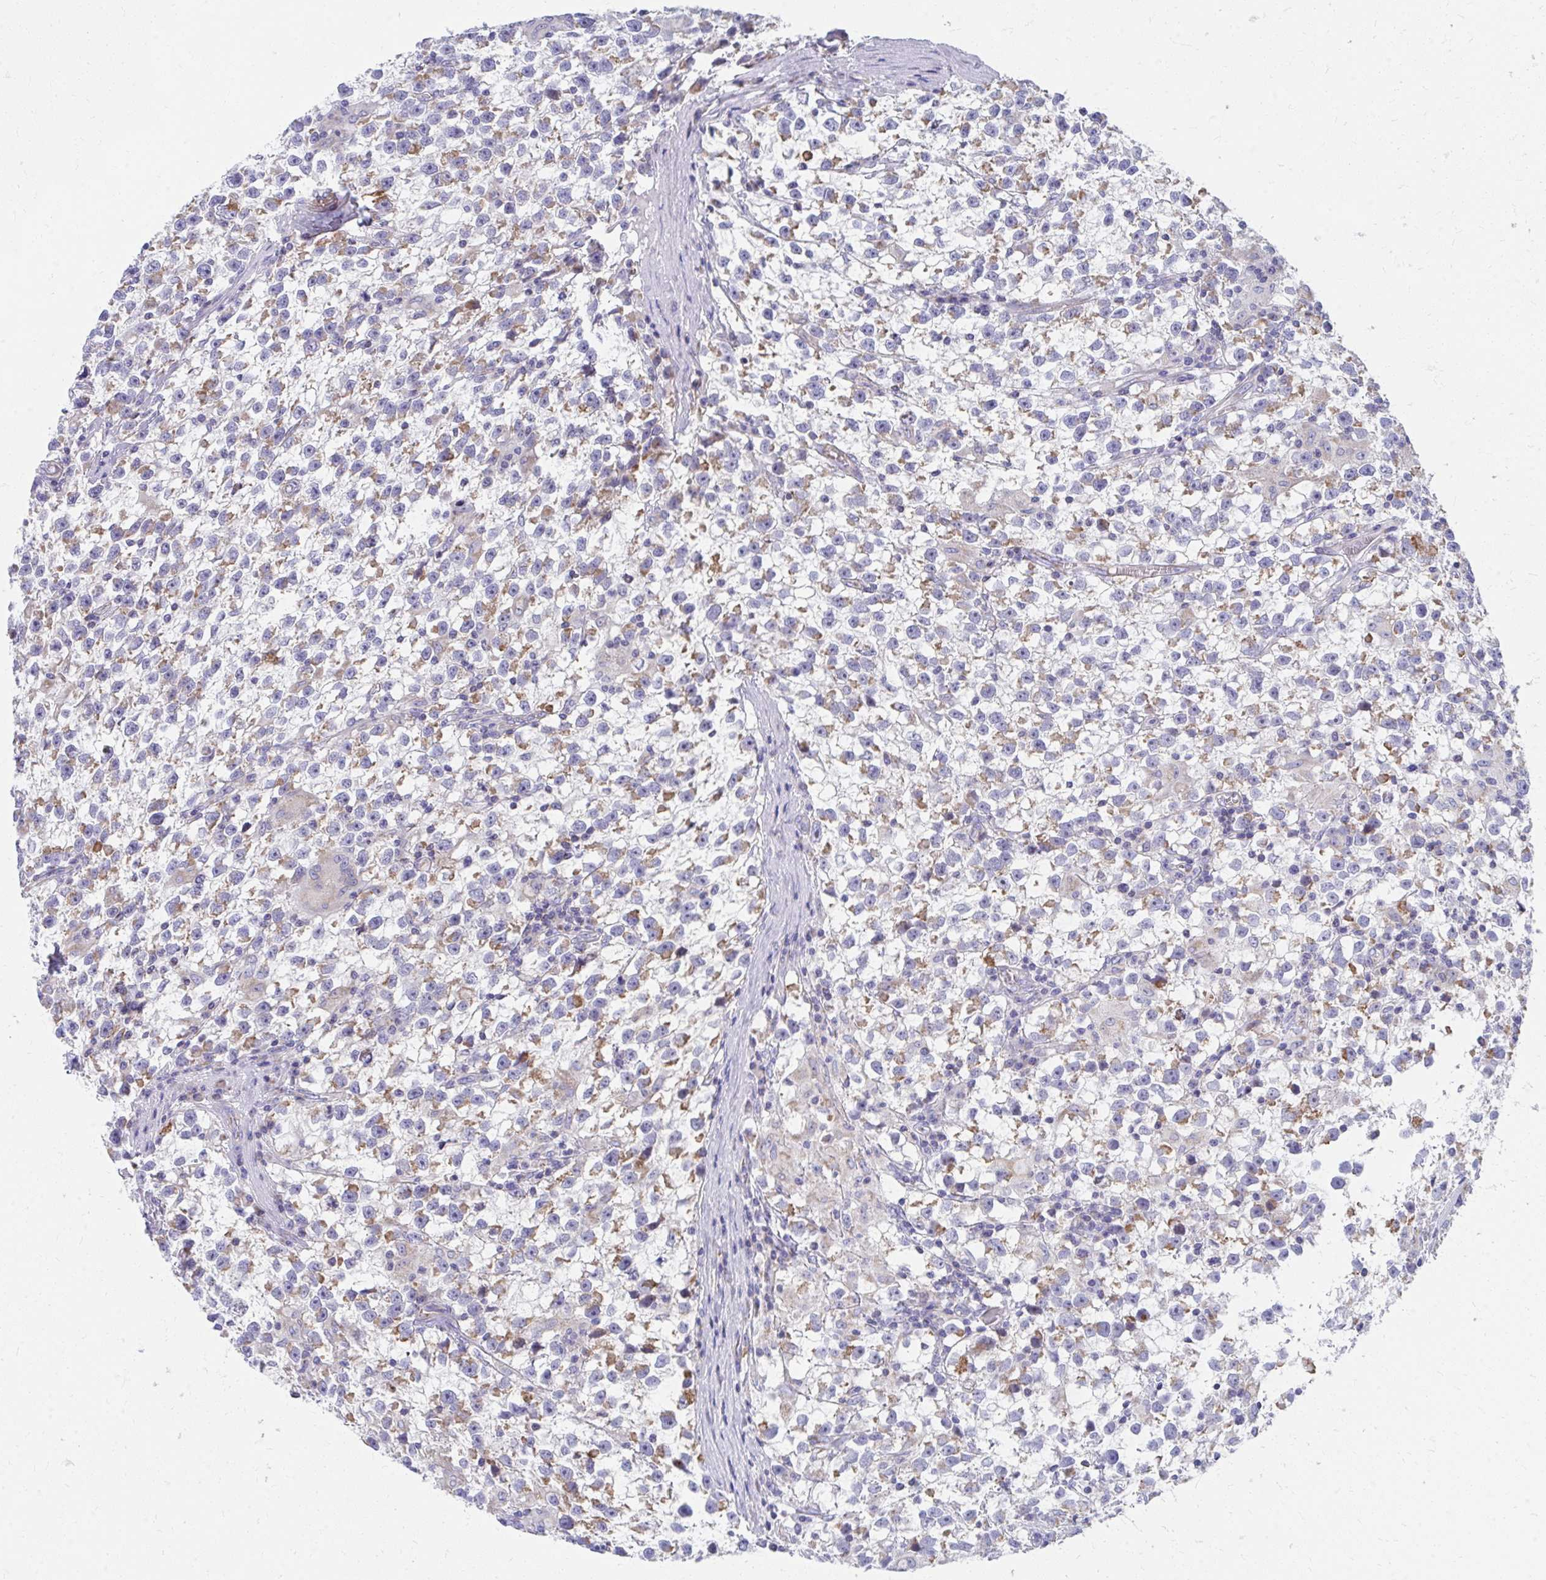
{"staining": {"intensity": "negative", "quantity": "none", "location": "none"}, "tissue": "testis cancer", "cell_type": "Tumor cells", "image_type": "cancer", "snomed": [{"axis": "morphology", "description": "Seminoma, NOS"}, {"axis": "topography", "description": "Testis"}], "caption": "Tumor cells show no significant staining in testis cancer (seminoma). (DAB (3,3'-diaminobenzidine) immunohistochemistry with hematoxylin counter stain).", "gene": "IL37", "patient": {"sex": "male", "age": 31}}